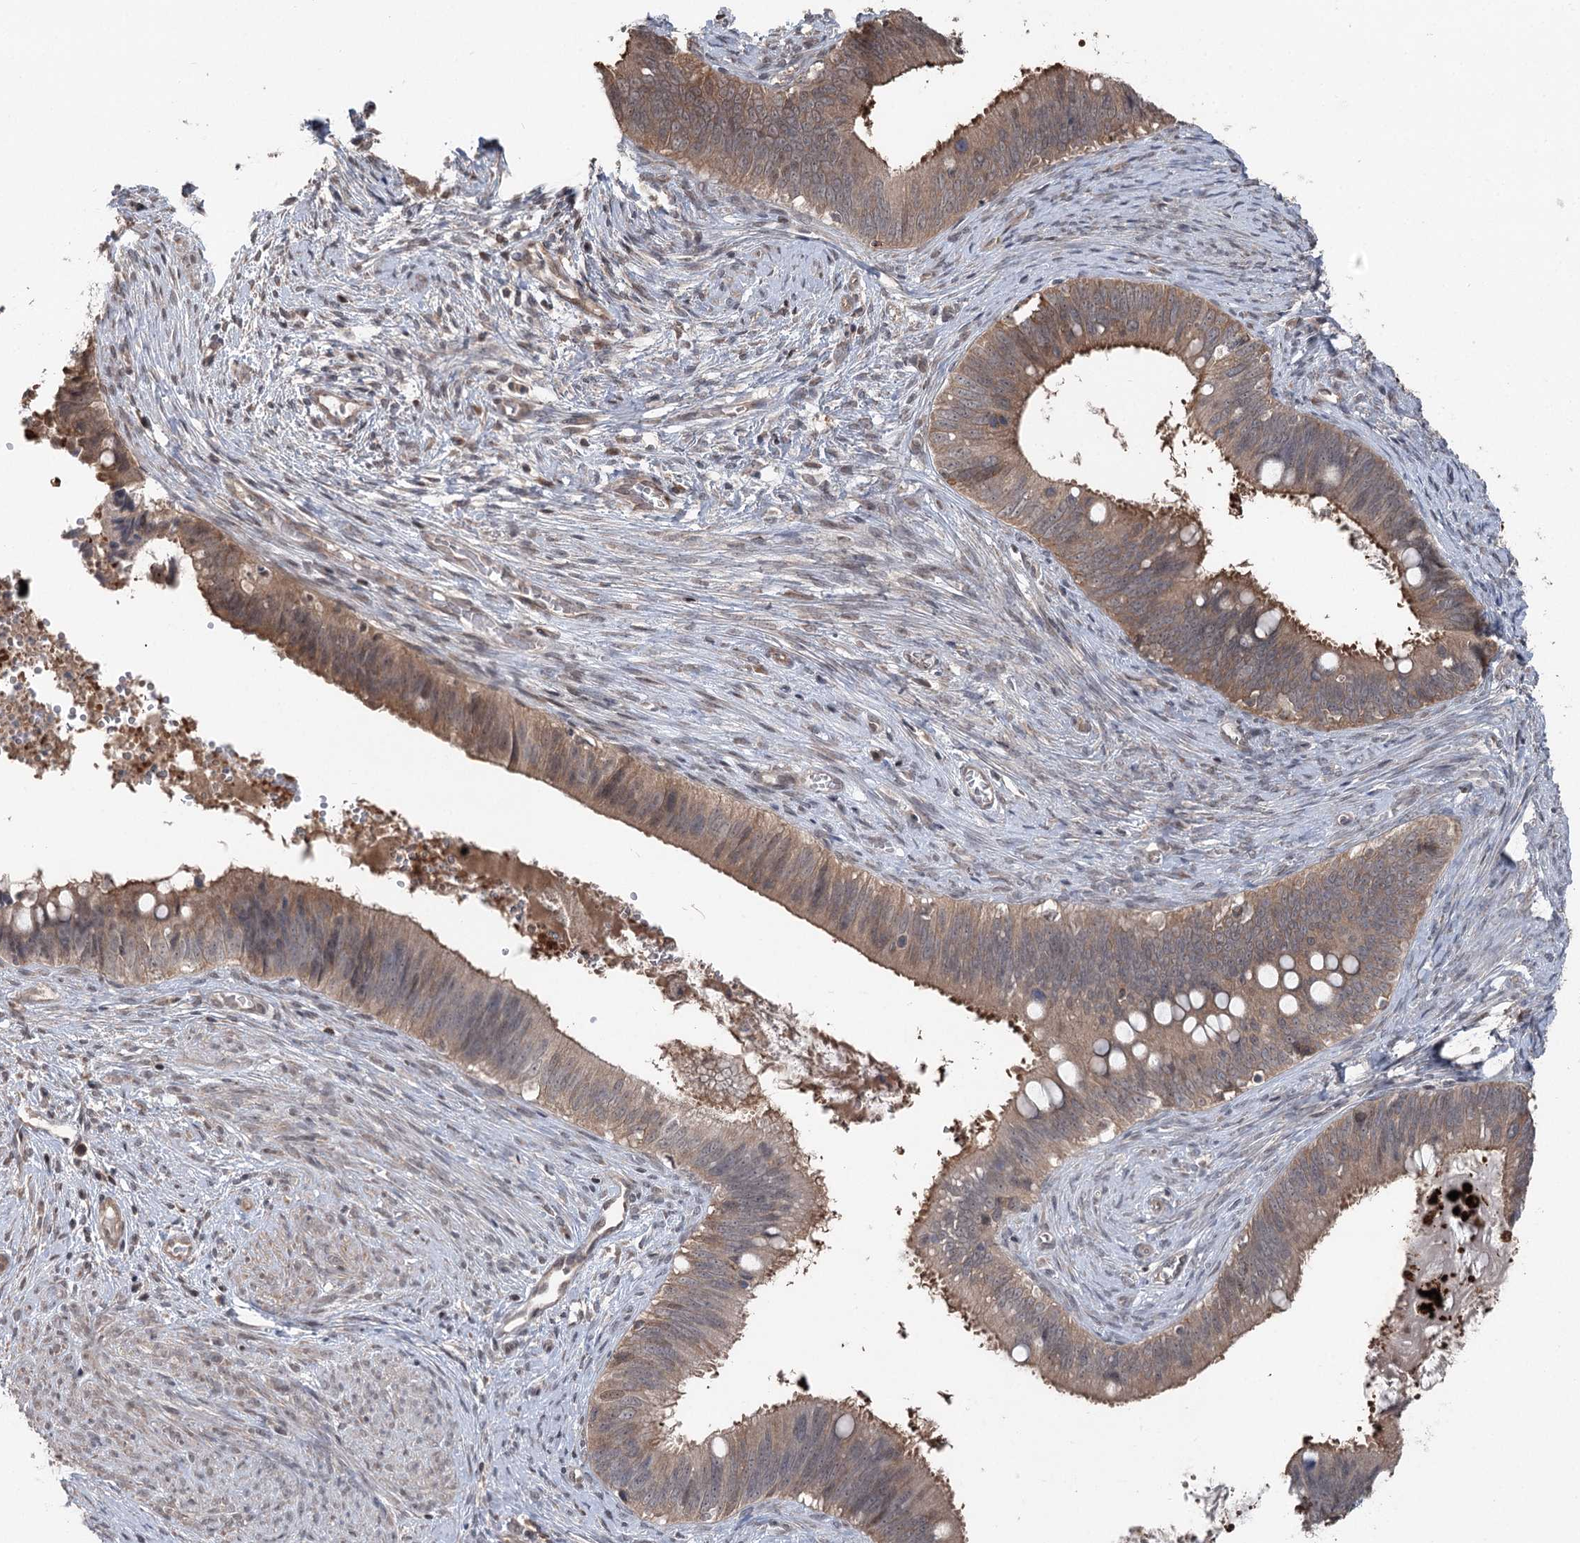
{"staining": {"intensity": "moderate", "quantity": ">75%", "location": "cytoplasmic/membranous"}, "tissue": "cervical cancer", "cell_type": "Tumor cells", "image_type": "cancer", "snomed": [{"axis": "morphology", "description": "Adenocarcinoma, NOS"}, {"axis": "topography", "description": "Cervix"}], "caption": "Protein expression analysis of human adenocarcinoma (cervical) reveals moderate cytoplasmic/membranous positivity in about >75% of tumor cells.", "gene": "CCSER2", "patient": {"sex": "female", "age": 42}}